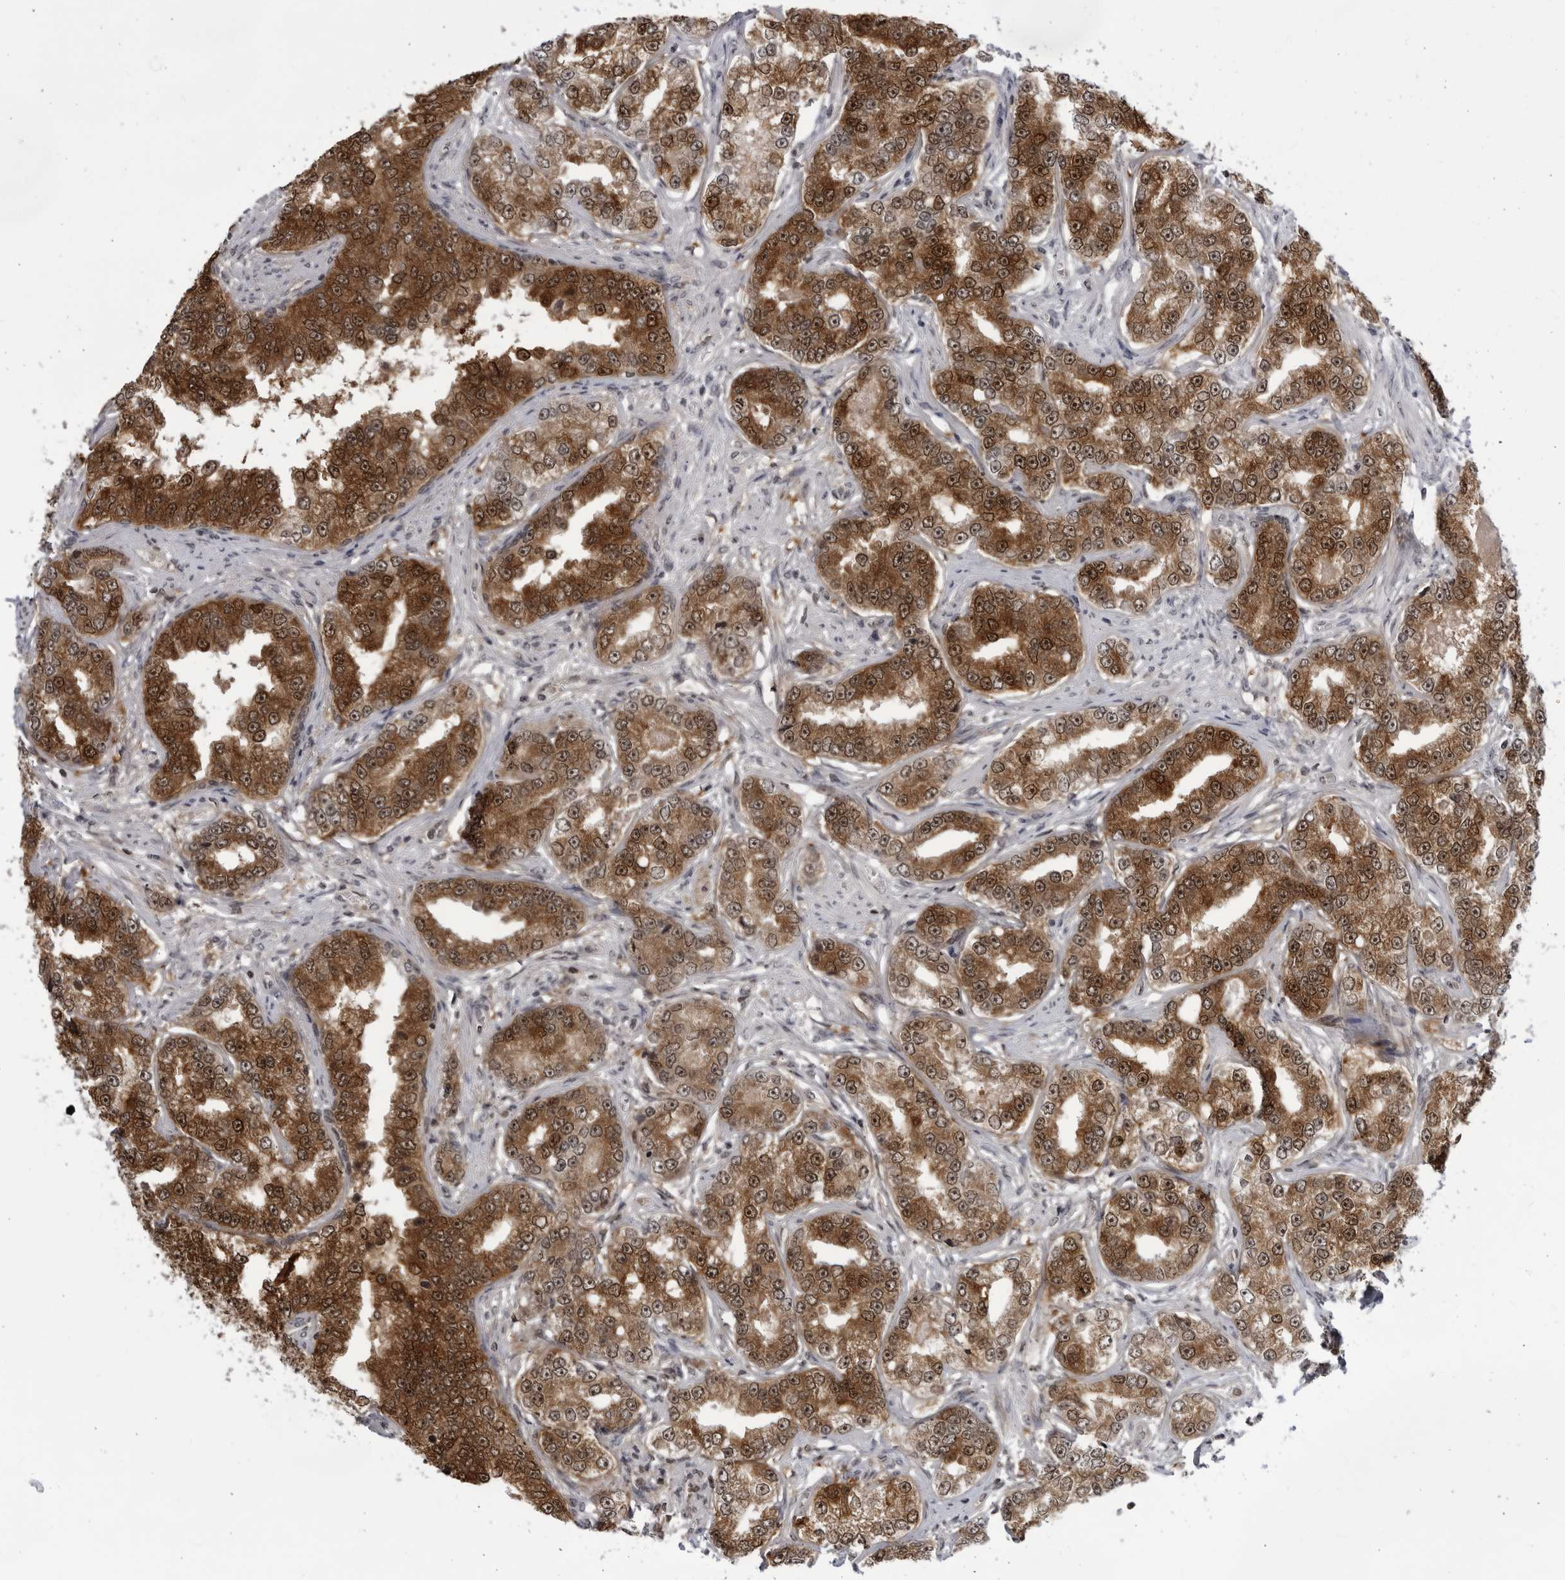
{"staining": {"intensity": "strong", "quantity": ">75%", "location": "cytoplasmic/membranous,nuclear"}, "tissue": "prostate cancer", "cell_type": "Tumor cells", "image_type": "cancer", "snomed": [{"axis": "morphology", "description": "Normal tissue, NOS"}, {"axis": "morphology", "description": "Adenocarcinoma, High grade"}, {"axis": "topography", "description": "Prostate"}], "caption": "Strong cytoplasmic/membranous and nuclear staining for a protein is identified in about >75% of tumor cells of high-grade adenocarcinoma (prostate) using IHC.", "gene": "ITGB3BP", "patient": {"sex": "male", "age": 83}}